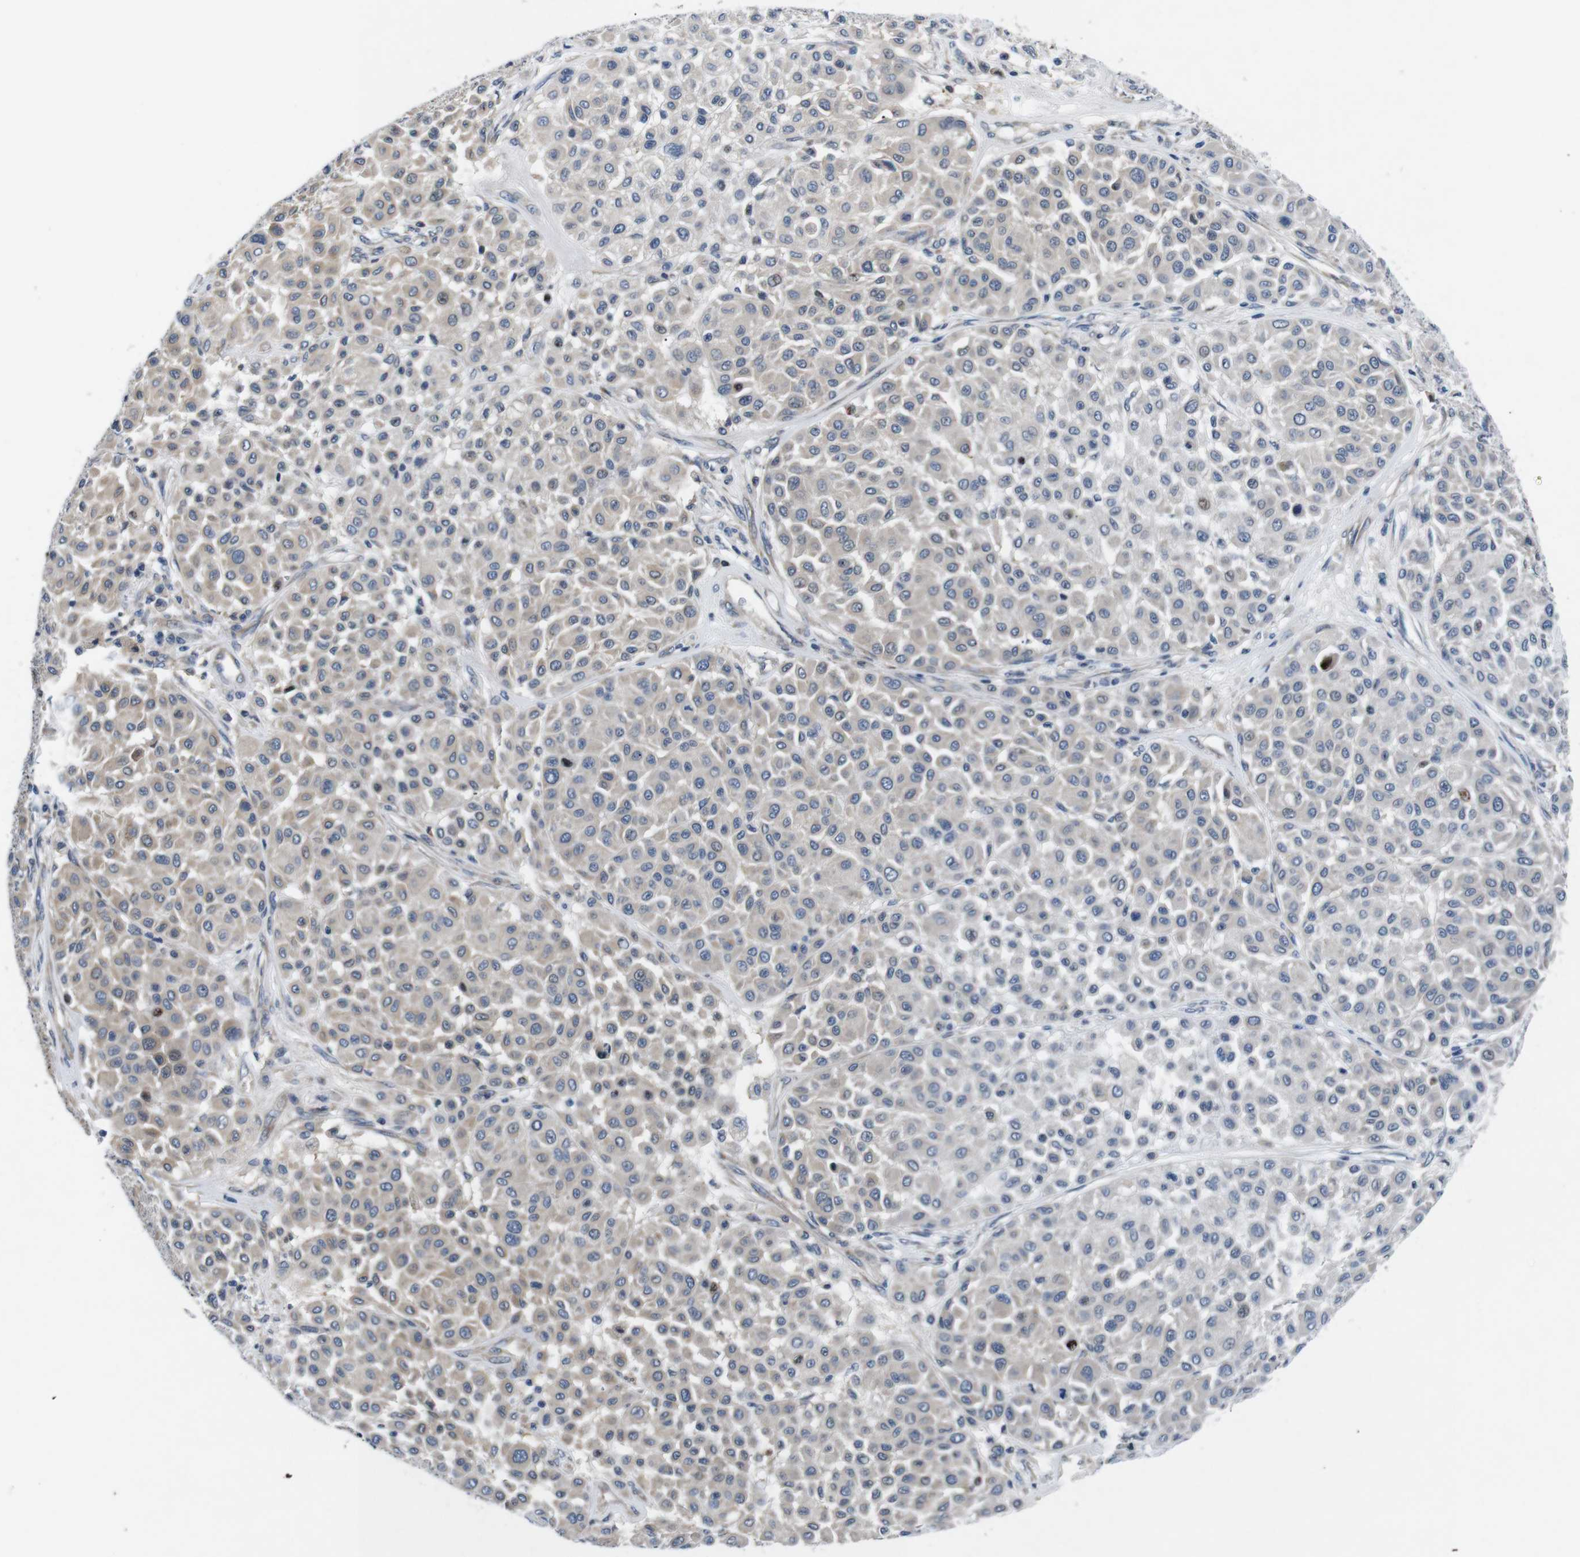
{"staining": {"intensity": "weak", "quantity": "25%-75%", "location": "cytoplasmic/membranous"}, "tissue": "melanoma", "cell_type": "Tumor cells", "image_type": "cancer", "snomed": [{"axis": "morphology", "description": "Malignant melanoma, Metastatic site"}, {"axis": "topography", "description": "Soft tissue"}], "caption": "Melanoma was stained to show a protein in brown. There is low levels of weak cytoplasmic/membranous positivity in about 25%-75% of tumor cells. The protein is shown in brown color, while the nuclei are stained blue.", "gene": "JAK1", "patient": {"sex": "male", "age": 41}}